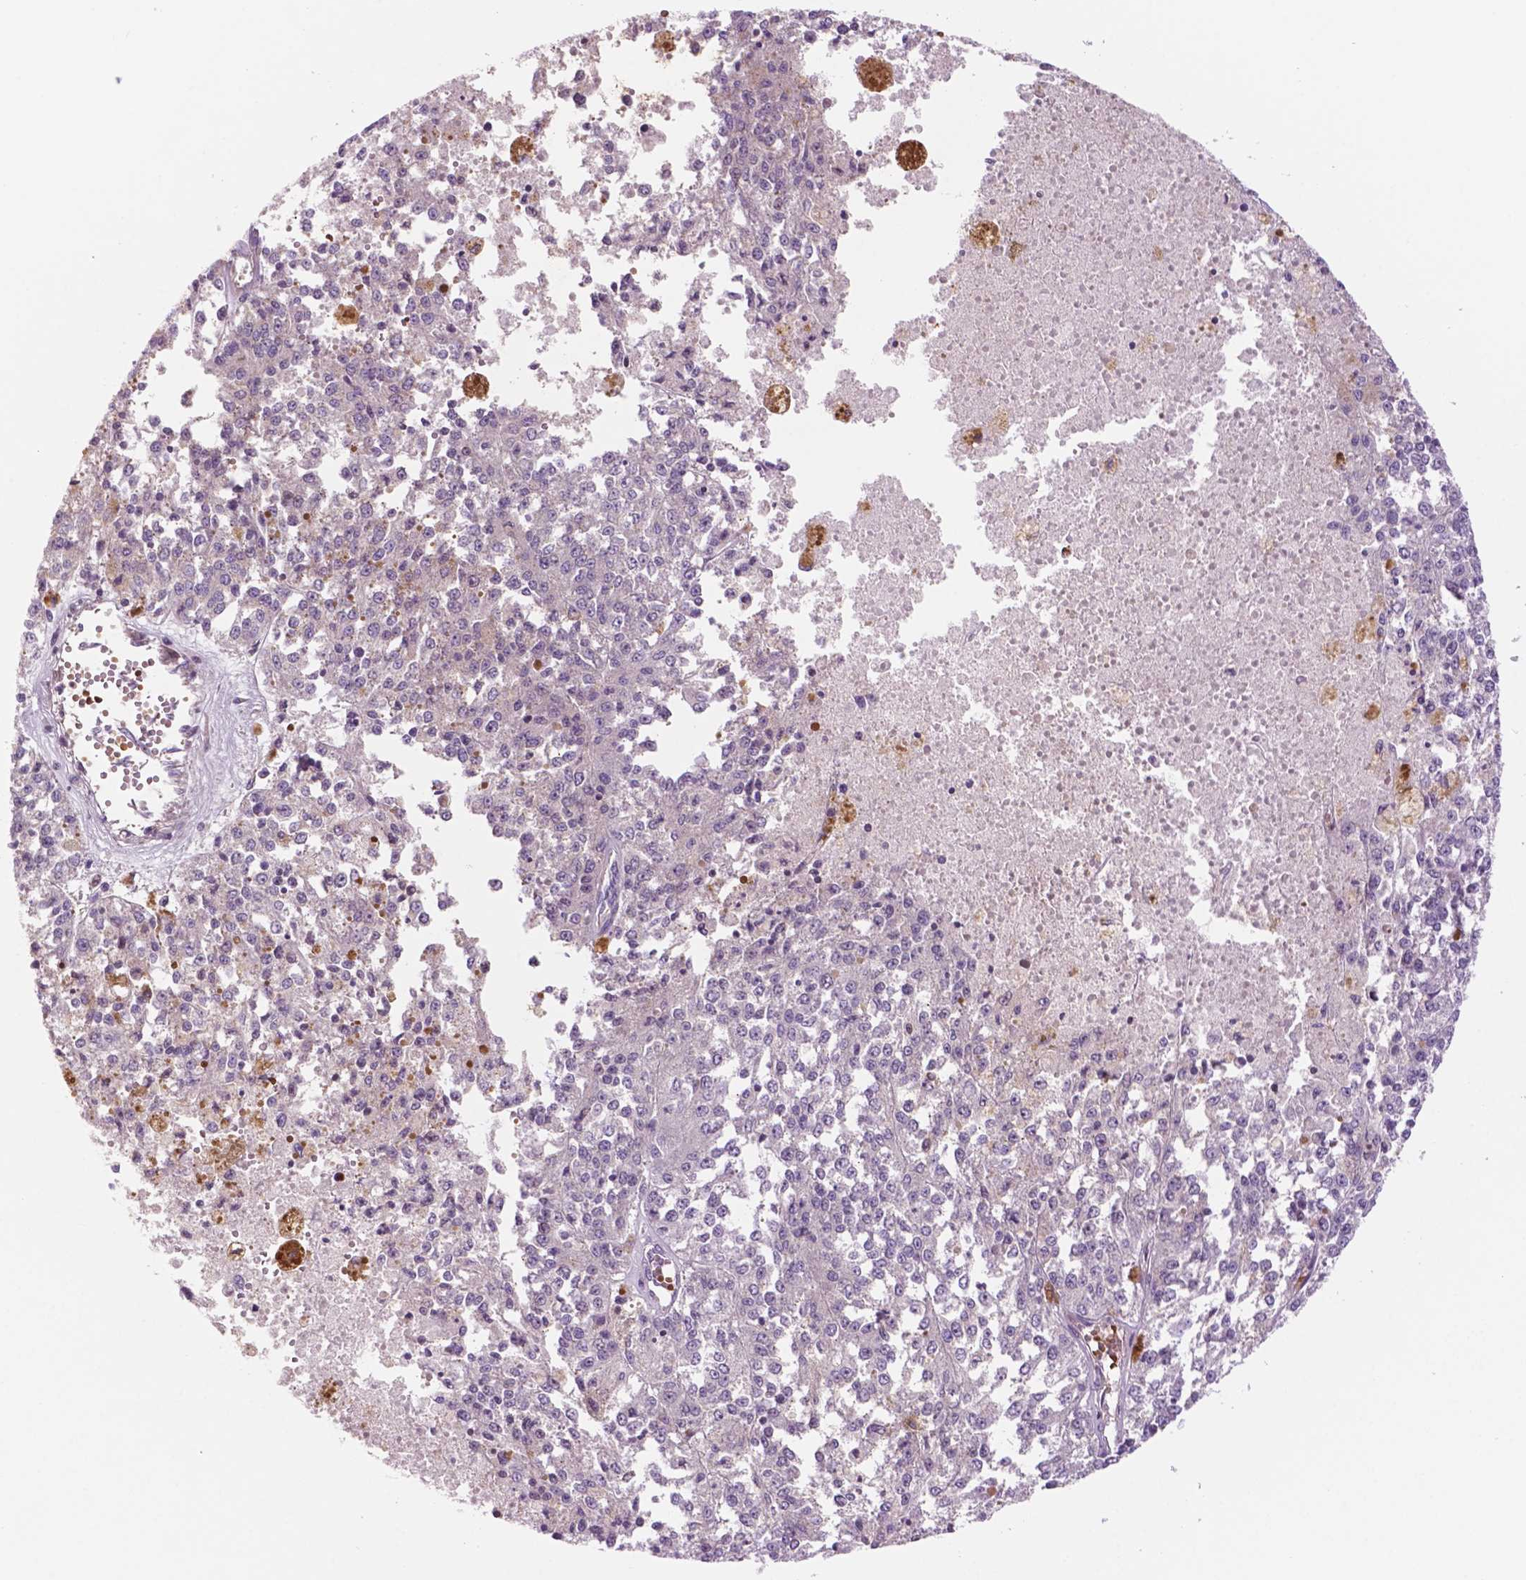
{"staining": {"intensity": "negative", "quantity": "none", "location": "none"}, "tissue": "melanoma", "cell_type": "Tumor cells", "image_type": "cancer", "snomed": [{"axis": "morphology", "description": "Malignant melanoma, Metastatic site"}, {"axis": "topography", "description": "Lymph node"}], "caption": "Immunohistochemistry (IHC) image of neoplastic tissue: malignant melanoma (metastatic site) stained with DAB shows no significant protein staining in tumor cells.", "gene": "RND3", "patient": {"sex": "female", "age": 64}}